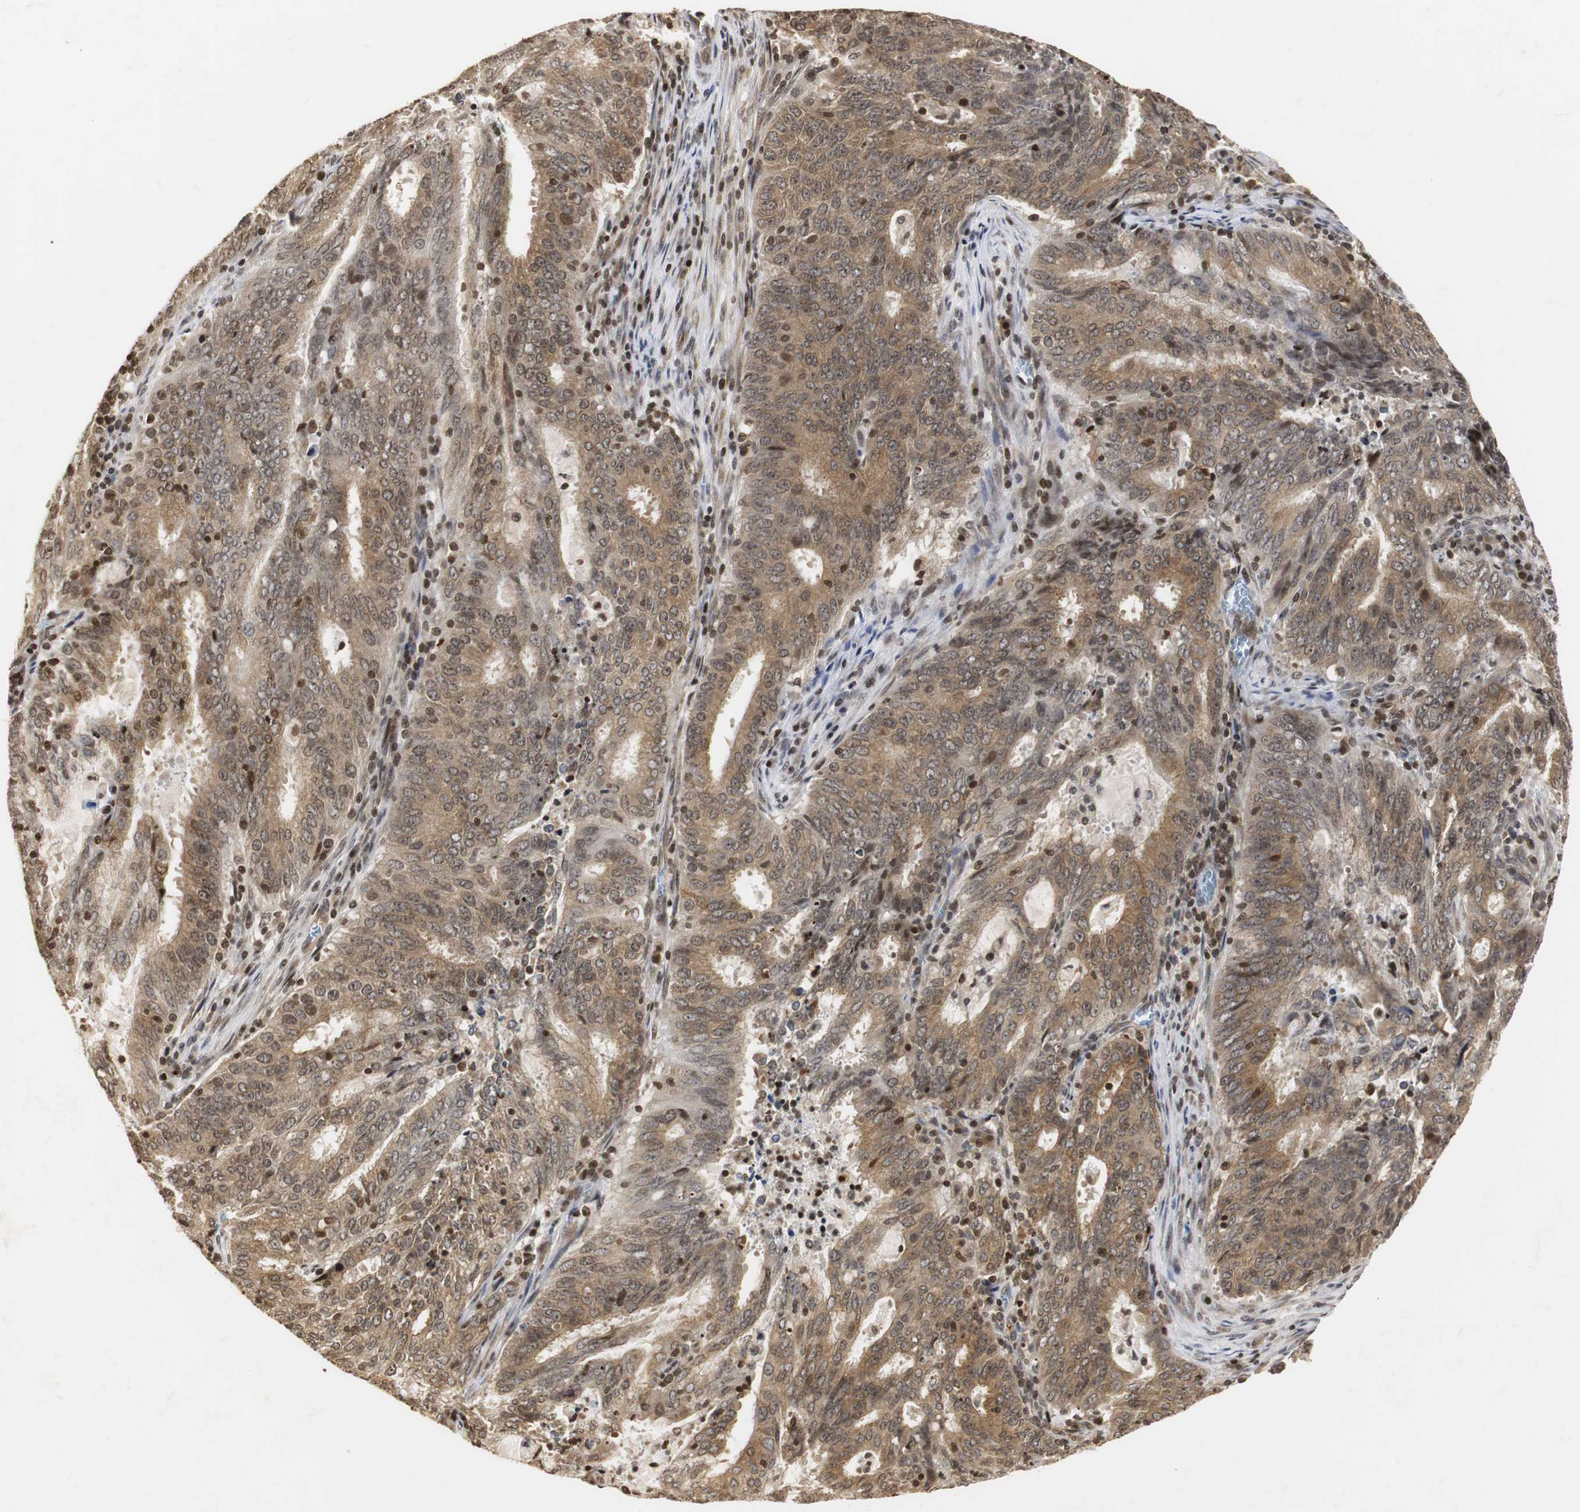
{"staining": {"intensity": "moderate", "quantity": ">75%", "location": "cytoplasmic/membranous,nuclear"}, "tissue": "cervical cancer", "cell_type": "Tumor cells", "image_type": "cancer", "snomed": [{"axis": "morphology", "description": "Adenocarcinoma, NOS"}, {"axis": "topography", "description": "Cervix"}], "caption": "A photomicrograph of cervical cancer stained for a protein exhibits moderate cytoplasmic/membranous and nuclear brown staining in tumor cells. The staining was performed using DAB (3,3'-diaminobenzidine) to visualize the protein expression in brown, while the nuclei were stained in blue with hematoxylin (Magnification: 20x).", "gene": "ZFC3H1", "patient": {"sex": "female", "age": 44}}